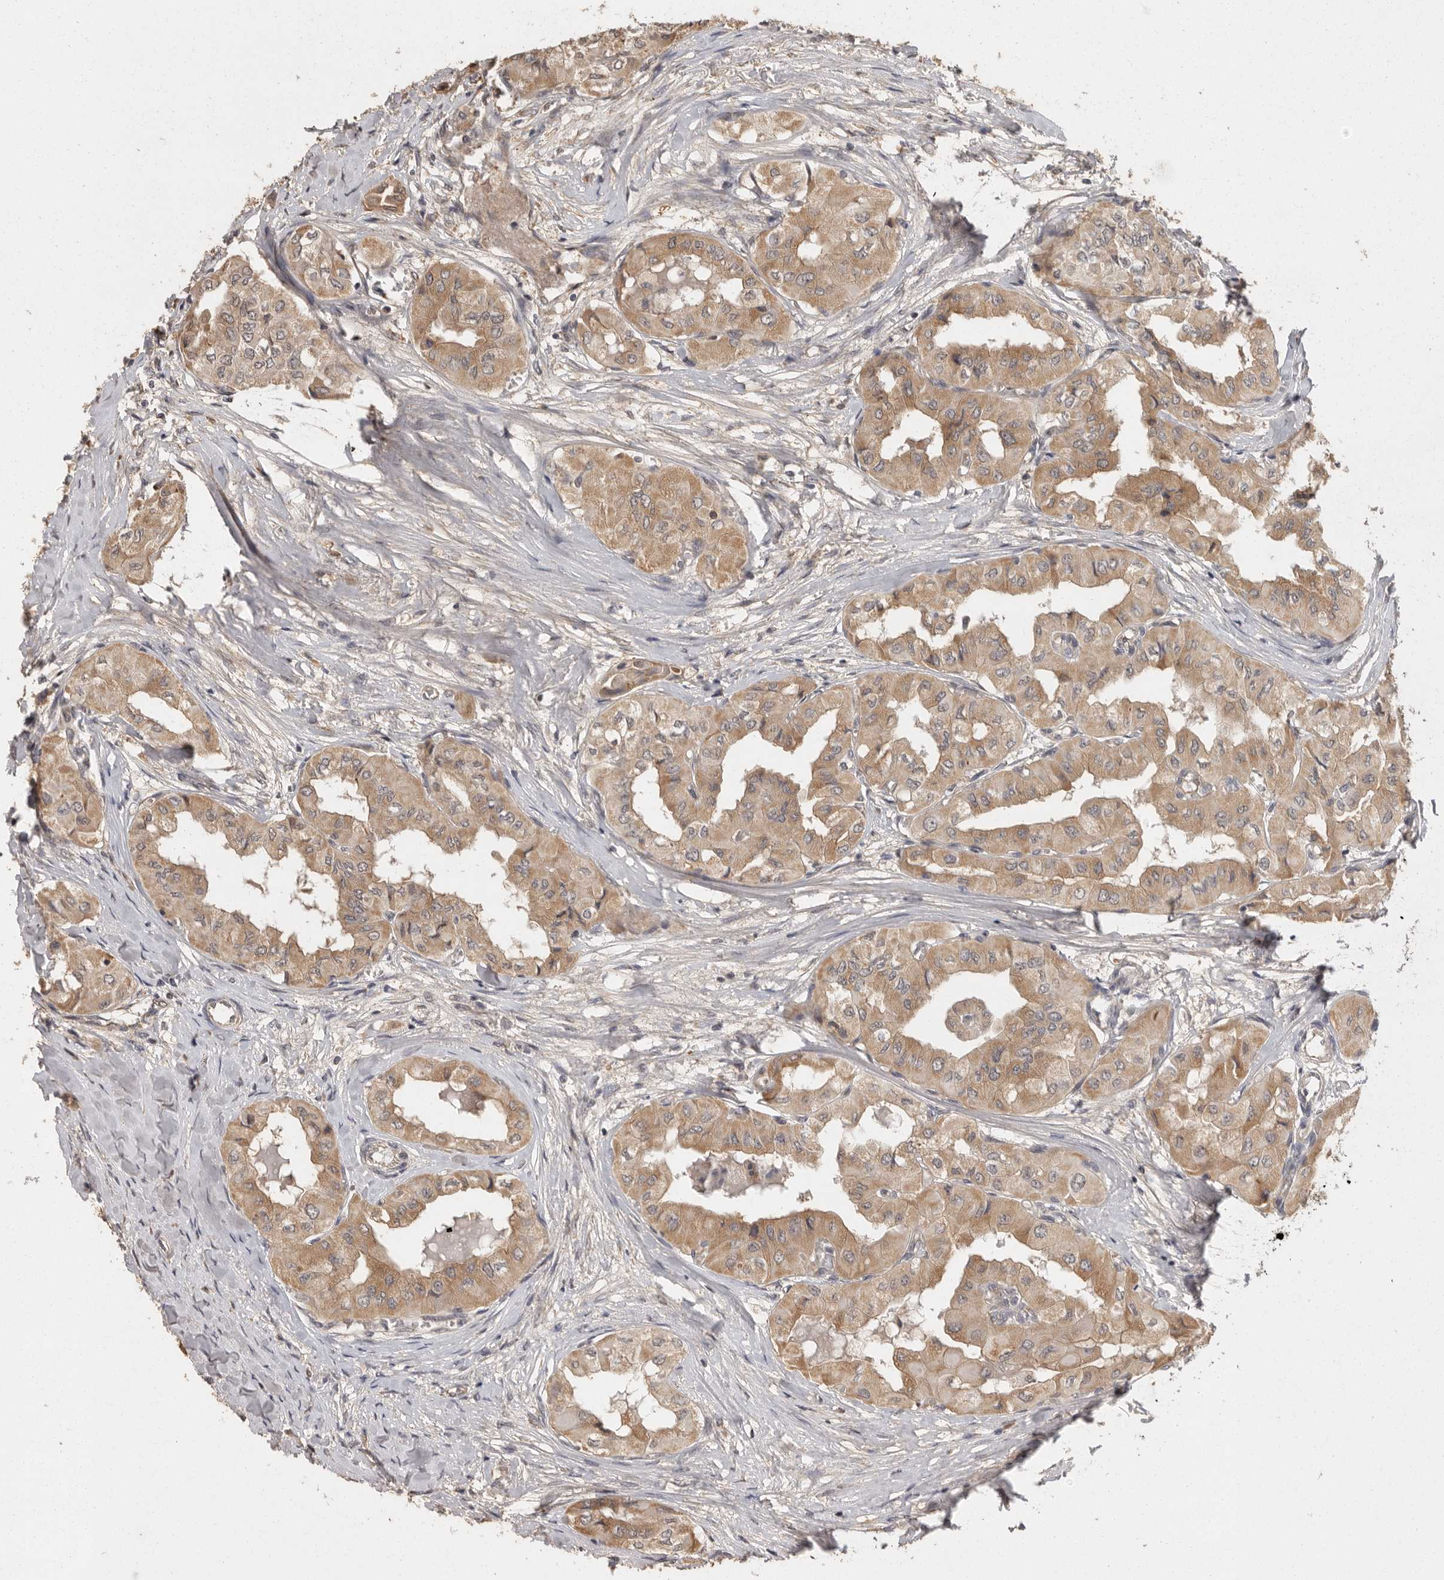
{"staining": {"intensity": "moderate", "quantity": ">75%", "location": "cytoplasmic/membranous"}, "tissue": "thyroid cancer", "cell_type": "Tumor cells", "image_type": "cancer", "snomed": [{"axis": "morphology", "description": "Papillary adenocarcinoma, NOS"}, {"axis": "topography", "description": "Thyroid gland"}], "caption": "IHC histopathology image of human thyroid papillary adenocarcinoma stained for a protein (brown), which displays medium levels of moderate cytoplasmic/membranous positivity in approximately >75% of tumor cells.", "gene": "BAIAP2", "patient": {"sex": "female", "age": 59}}